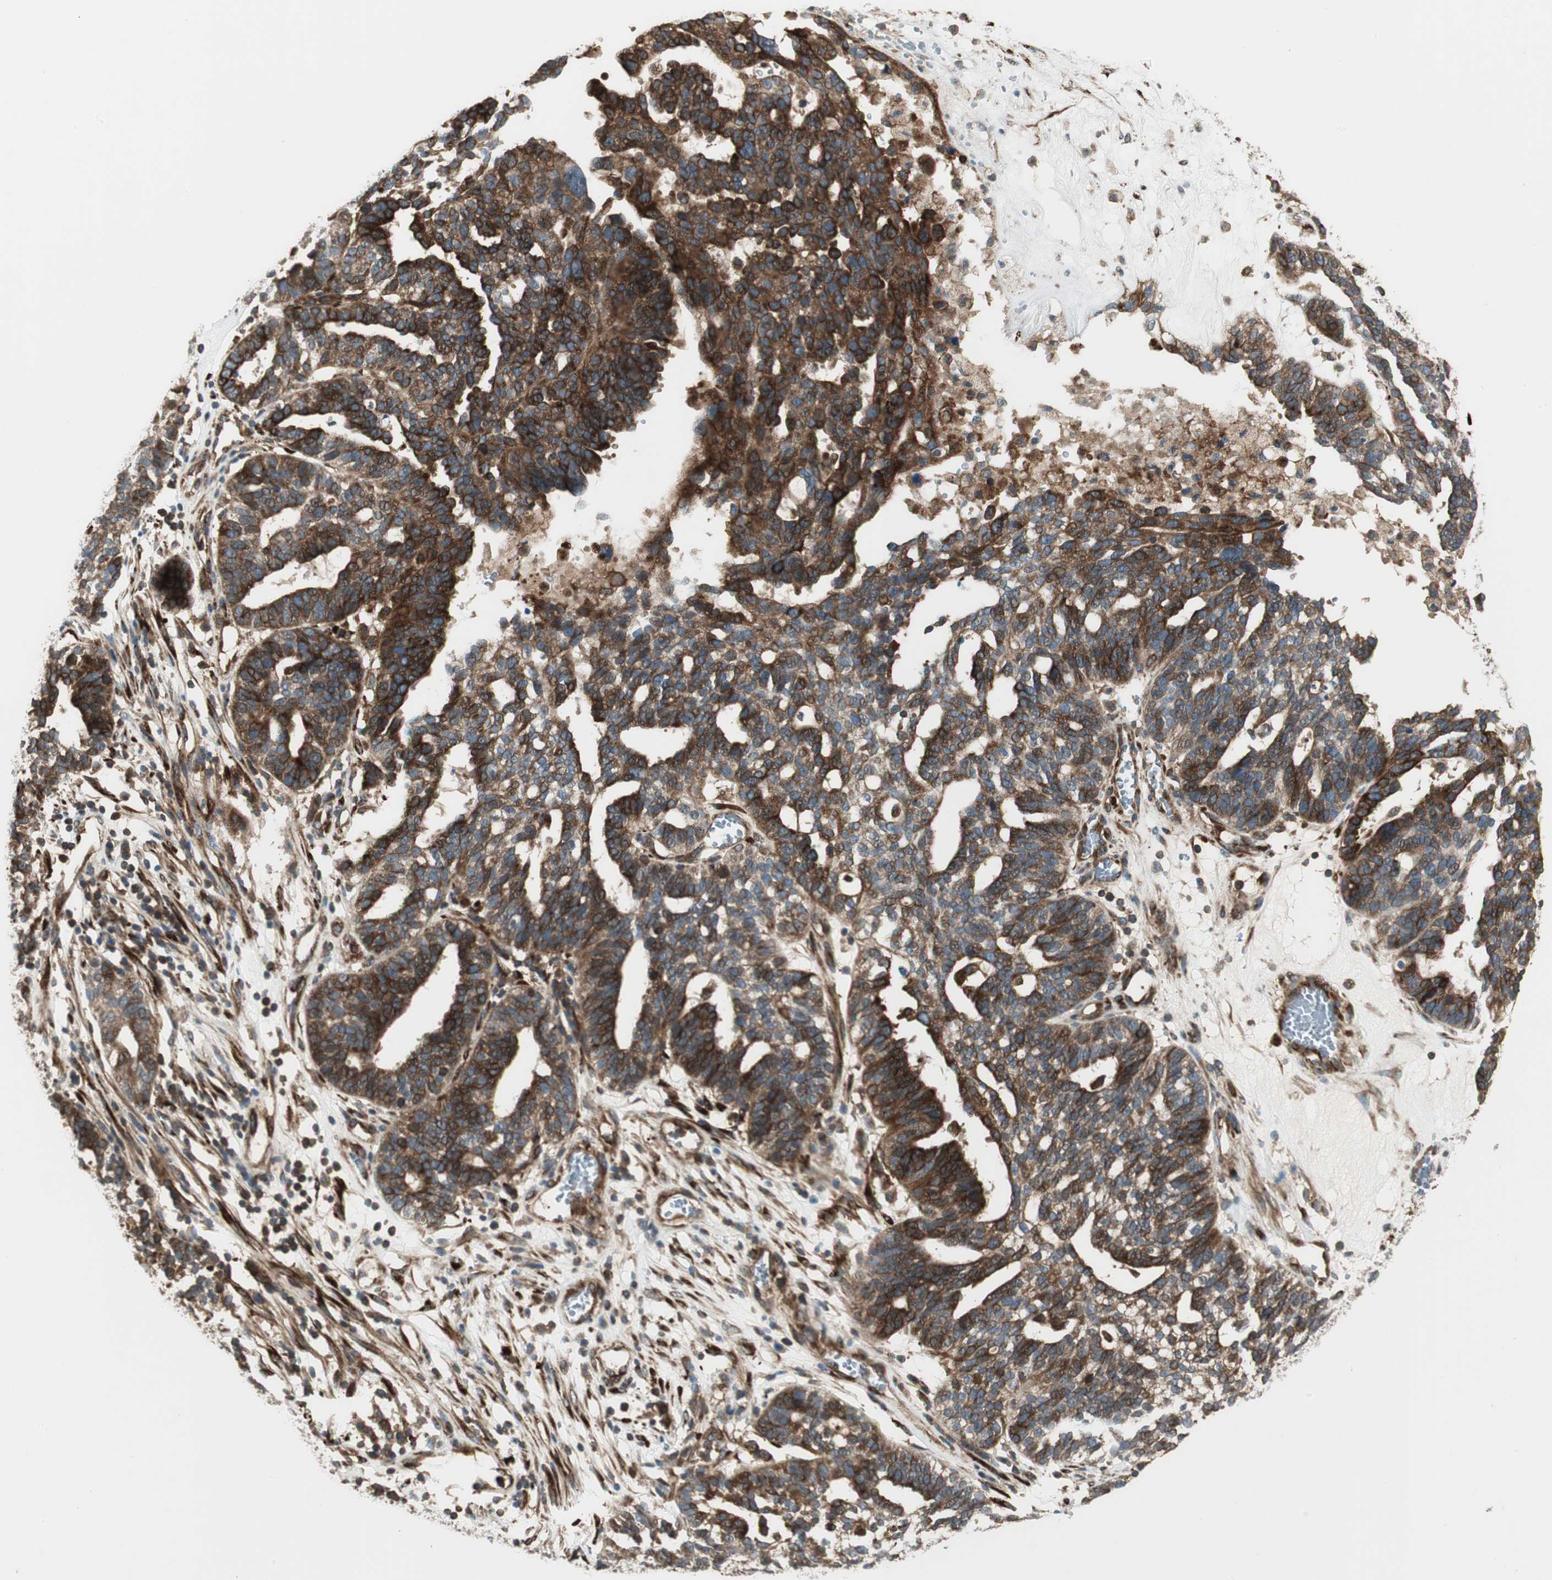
{"staining": {"intensity": "strong", "quantity": ">75%", "location": "cytoplasmic/membranous"}, "tissue": "ovarian cancer", "cell_type": "Tumor cells", "image_type": "cancer", "snomed": [{"axis": "morphology", "description": "Cystadenocarcinoma, serous, NOS"}, {"axis": "topography", "description": "Ovary"}], "caption": "High-magnification brightfield microscopy of serous cystadenocarcinoma (ovarian) stained with DAB (3,3'-diaminobenzidine) (brown) and counterstained with hematoxylin (blue). tumor cells exhibit strong cytoplasmic/membranous positivity is appreciated in about>75% of cells.", "gene": "PRKG1", "patient": {"sex": "female", "age": 59}}